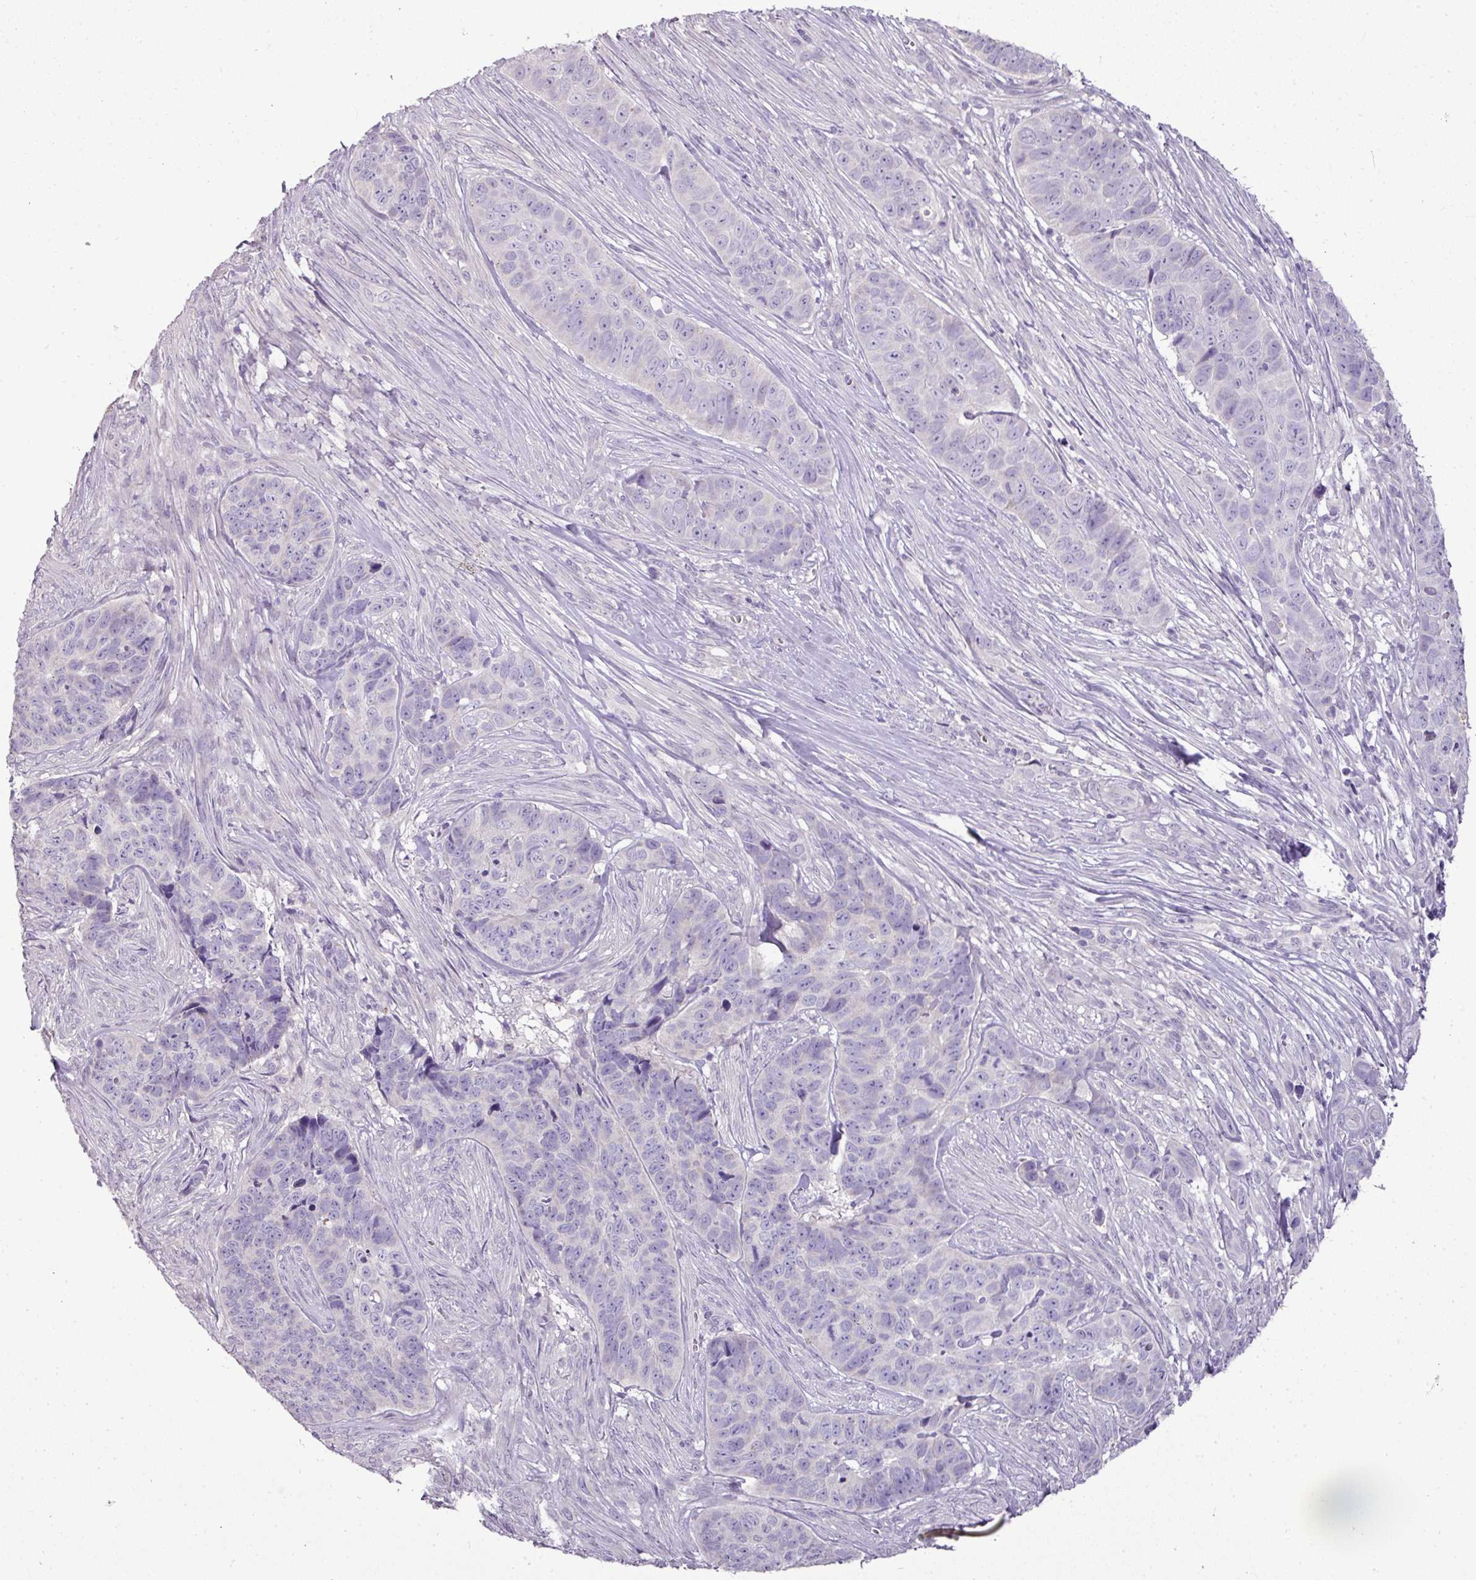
{"staining": {"intensity": "negative", "quantity": "none", "location": "none"}, "tissue": "skin cancer", "cell_type": "Tumor cells", "image_type": "cancer", "snomed": [{"axis": "morphology", "description": "Basal cell carcinoma"}, {"axis": "topography", "description": "Skin"}], "caption": "Tumor cells are negative for brown protein staining in skin cancer. The staining was performed using DAB to visualize the protein expression in brown, while the nuclei were stained in blue with hematoxylin (Magnification: 20x).", "gene": "BRINP2", "patient": {"sex": "female", "age": 82}}